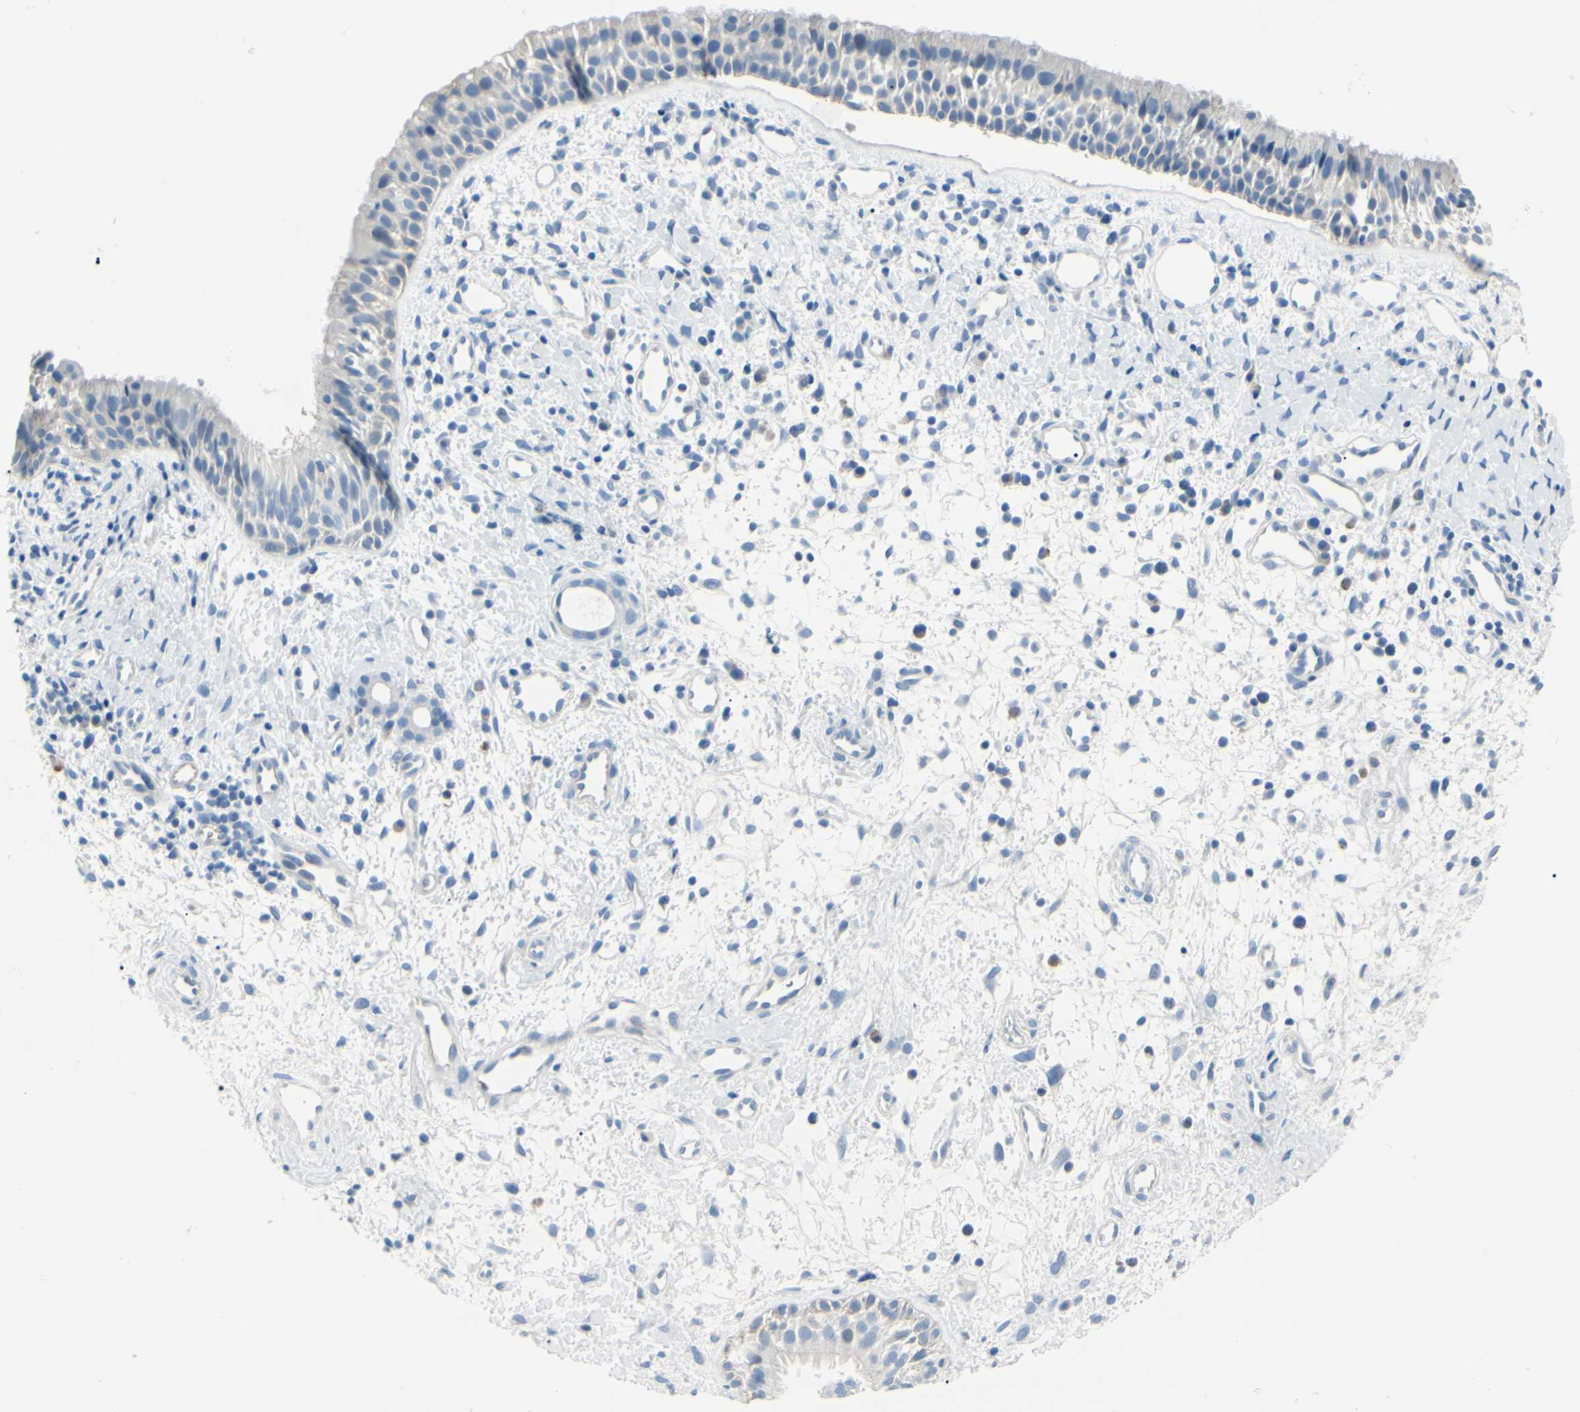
{"staining": {"intensity": "negative", "quantity": "none", "location": "none"}, "tissue": "nasopharynx", "cell_type": "Respiratory epithelial cells", "image_type": "normal", "snomed": [{"axis": "morphology", "description": "Normal tissue, NOS"}, {"axis": "topography", "description": "Nasopharynx"}], "caption": "Immunohistochemistry (IHC) photomicrograph of unremarkable nasopharynx: human nasopharynx stained with DAB (3,3'-diaminobenzidine) shows no significant protein expression in respiratory epithelial cells.", "gene": "CA2", "patient": {"sex": "male", "age": 22}}